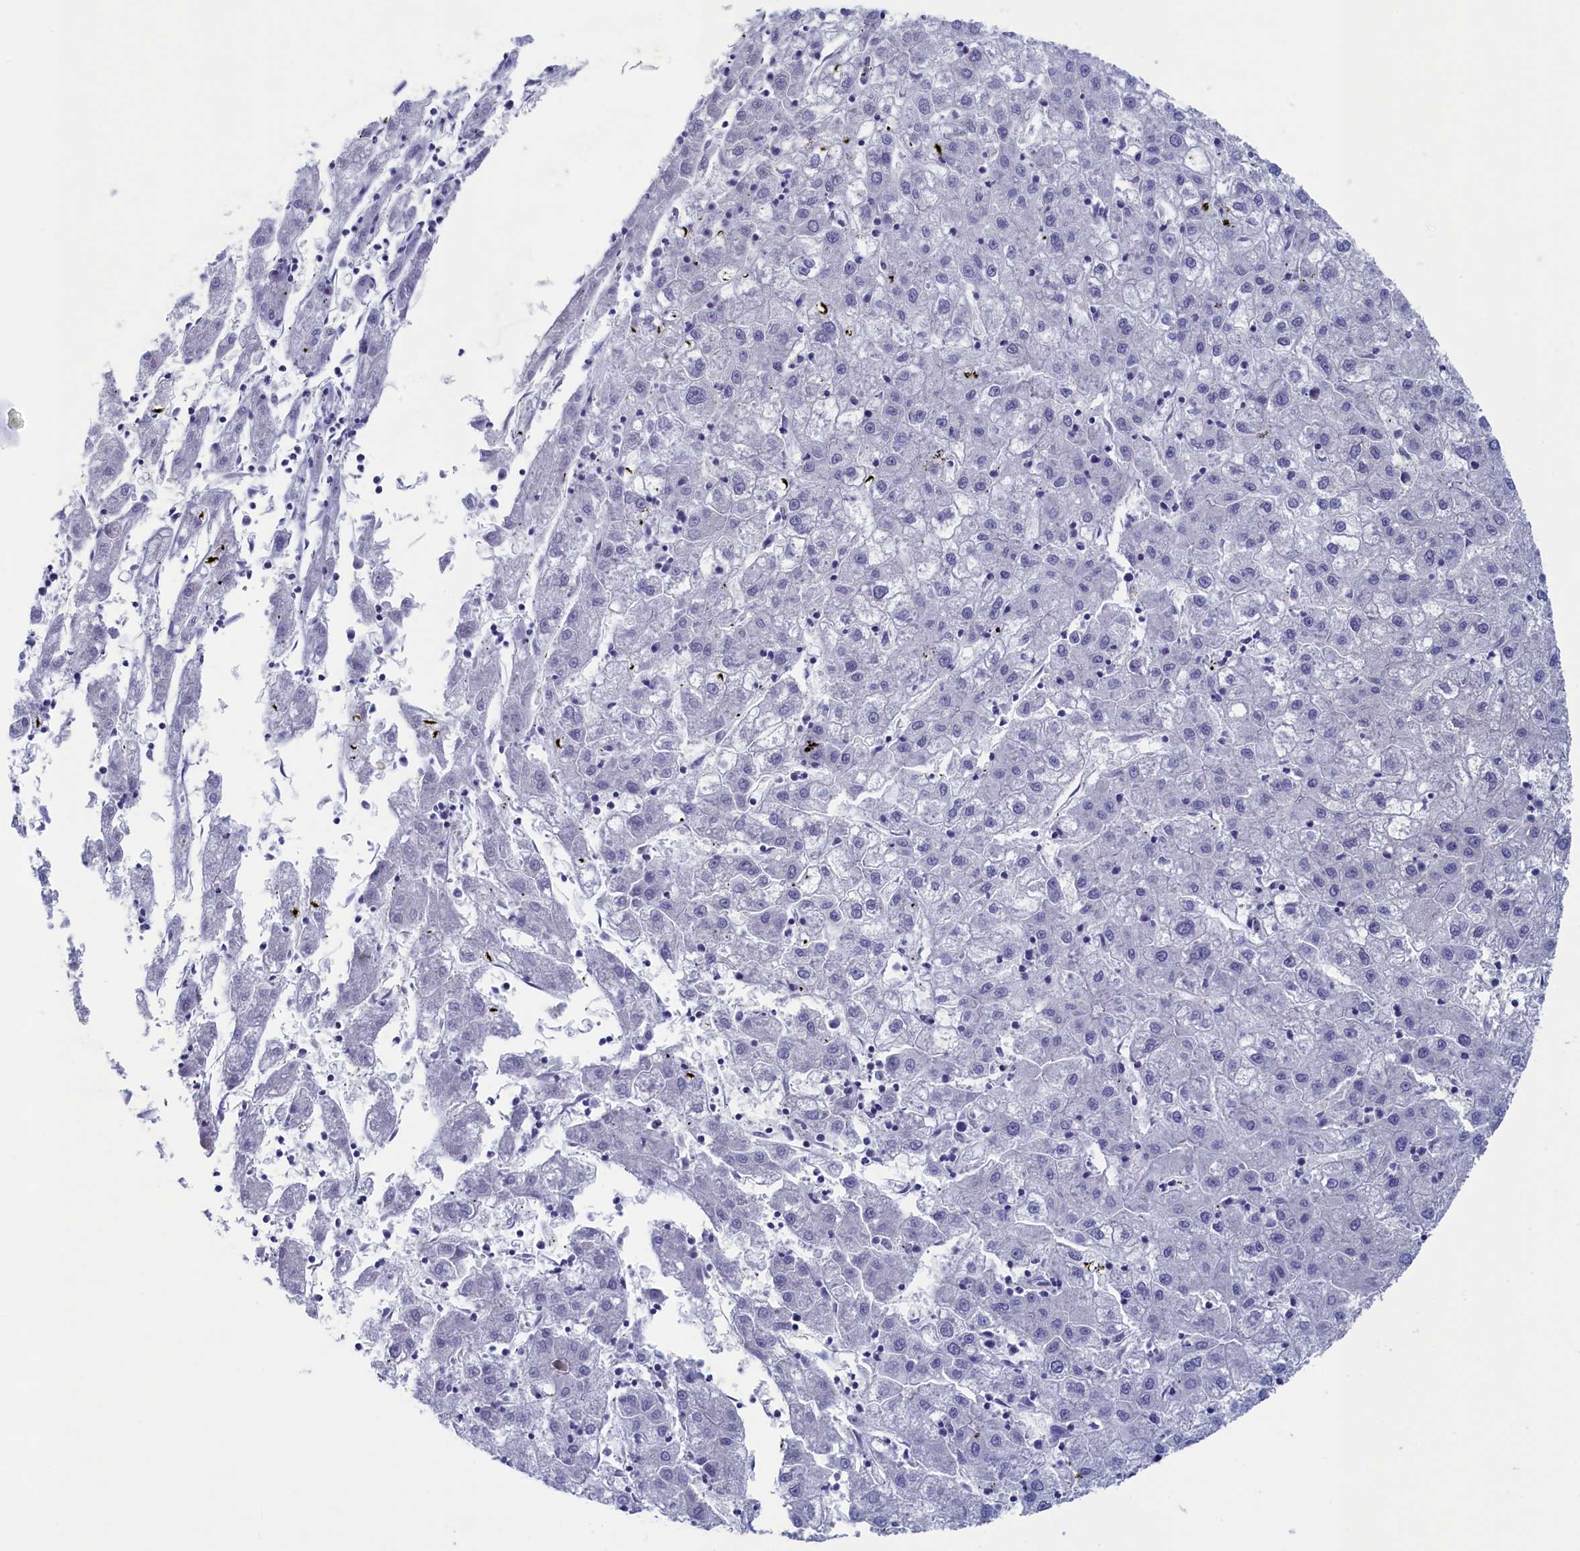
{"staining": {"intensity": "negative", "quantity": "none", "location": "none"}, "tissue": "liver cancer", "cell_type": "Tumor cells", "image_type": "cancer", "snomed": [{"axis": "morphology", "description": "Carcinoma, Hepatocellular, NOS"}, {"axis": "topography", "description": "Liver"}], "caption": "The immunohistochemistry (IHC) micrograph has no significant positivity in tumor cells of hepatocellular carcinoma (liver) tissue.", "gene": "WDR76", "patient": {"sex": "male", "age": 72}}